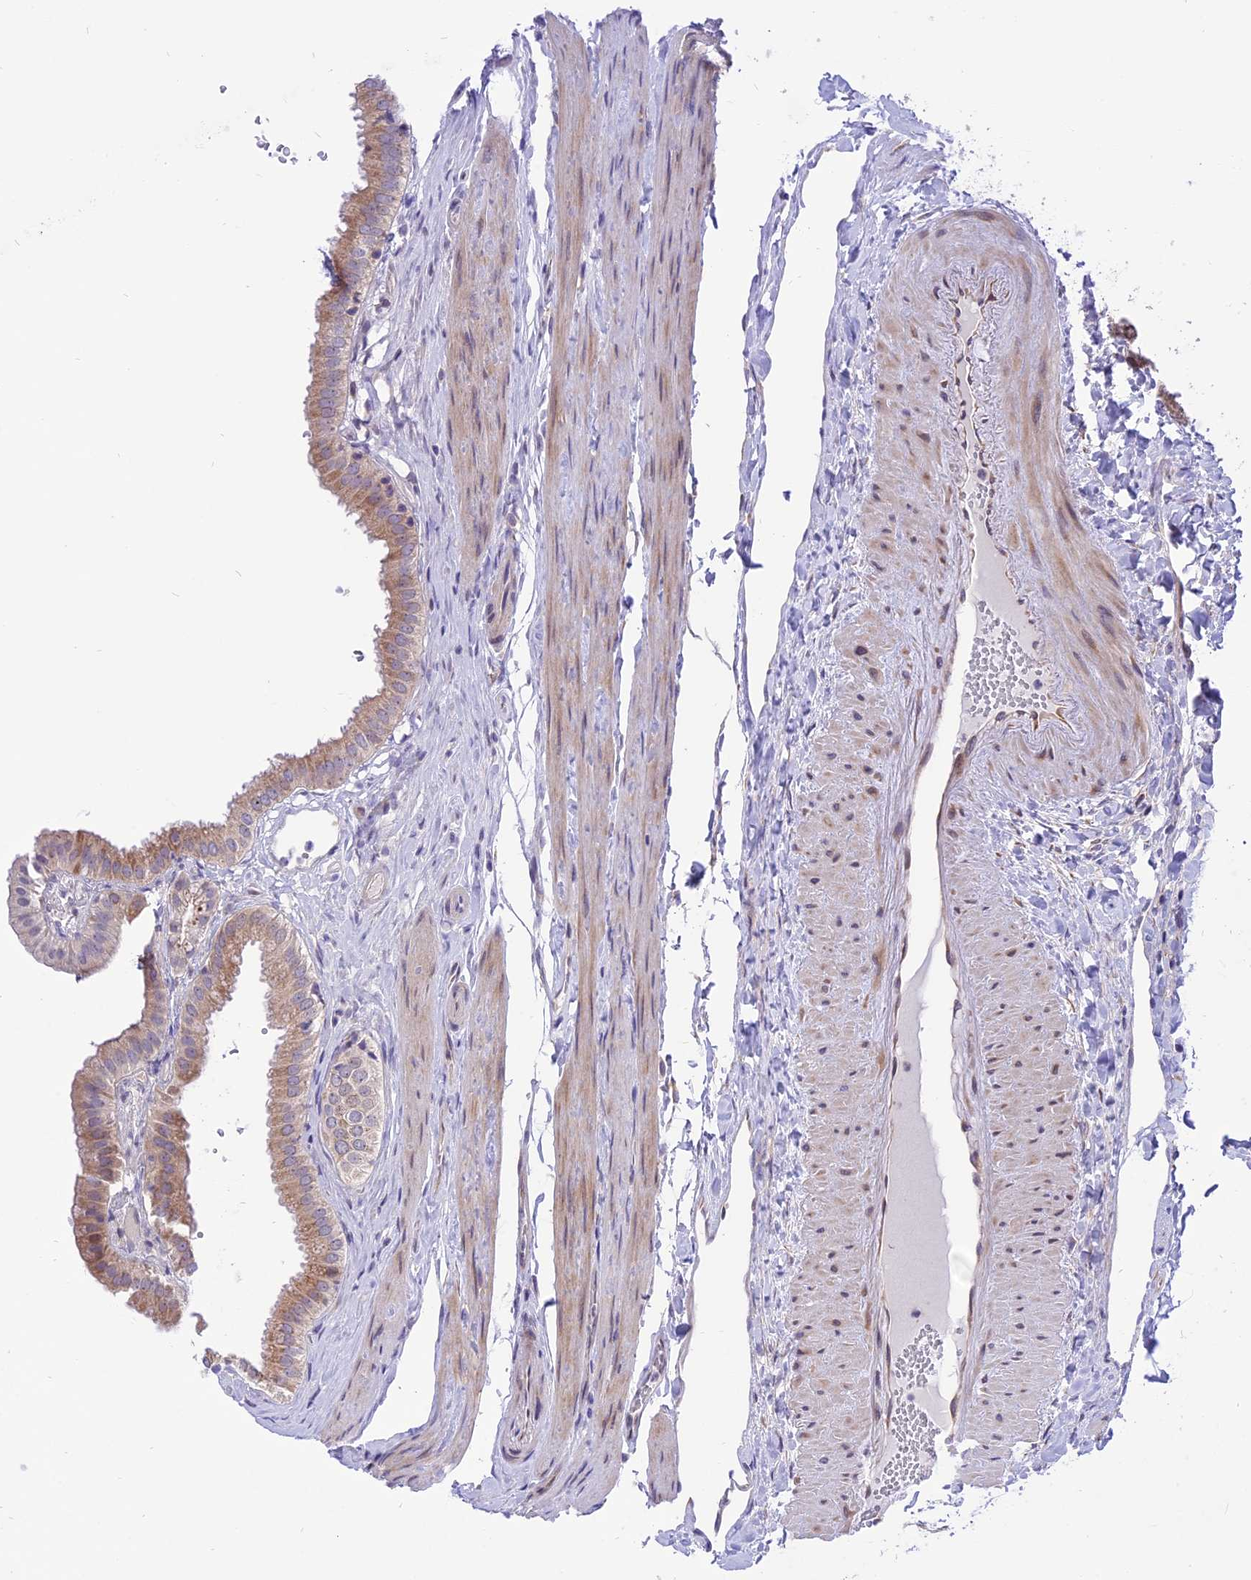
{"staining": {"intensity": "strong", "quantity": "25%-75%", "location": "cytoplasmic/membranous"}, "tissue": "gallbladder", "cell_type": "Glandular cells", "image_type": "normal", "snomed": [{"axis": "morphology", "description": "Normal tissue, NOS"}, {"axis": "topography", "description": "Gallbladder"}], "caption": "About 25%-75% of glandular cells in unremarkable human gallbladder exhibit strong cytoplasmic/membranous protein positivity as visualized by brown immunohistochemical staining.", "gene": "ARMCX6", "patient": {"sex": "female", "age": 61}}